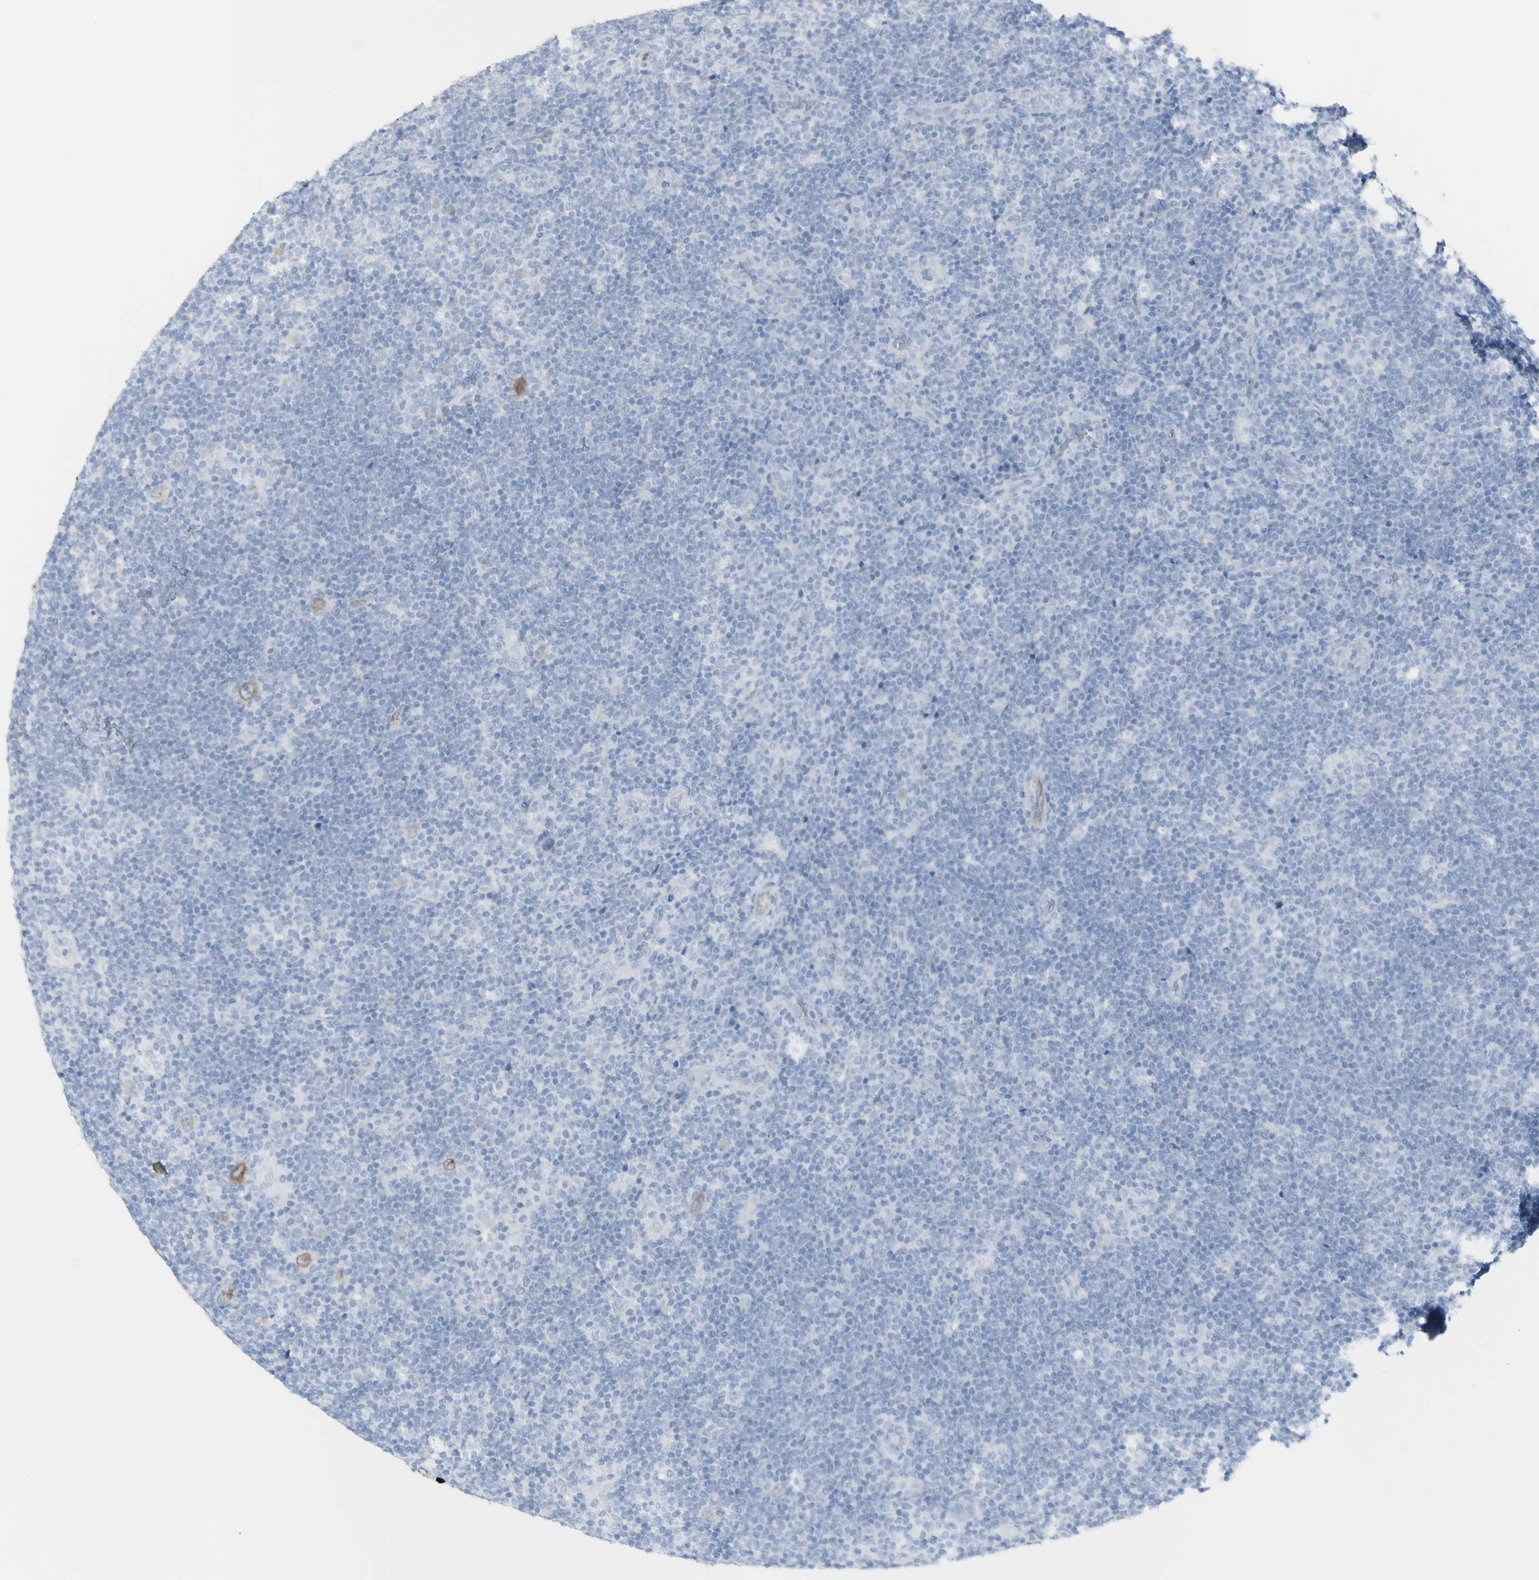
{"staining": {"intensity": "negative", "quantity": "none", "location": "none"}, "tissue": "lymphoma", "cell_type": "Tumor cells", "image_type": "cancer", "snomed": [{"axis": "morphology", "description": "Hodgkin's disease, NOS"}, {"axis": "topography", "description": "Lymph node"}], "caption": "A histopathology image of Hodgkin's disease stained for a protein displays no brown staining in tumor cells.", "gene": "ENSG00000198211", "patient": {"sex": "female", "age": 57}}